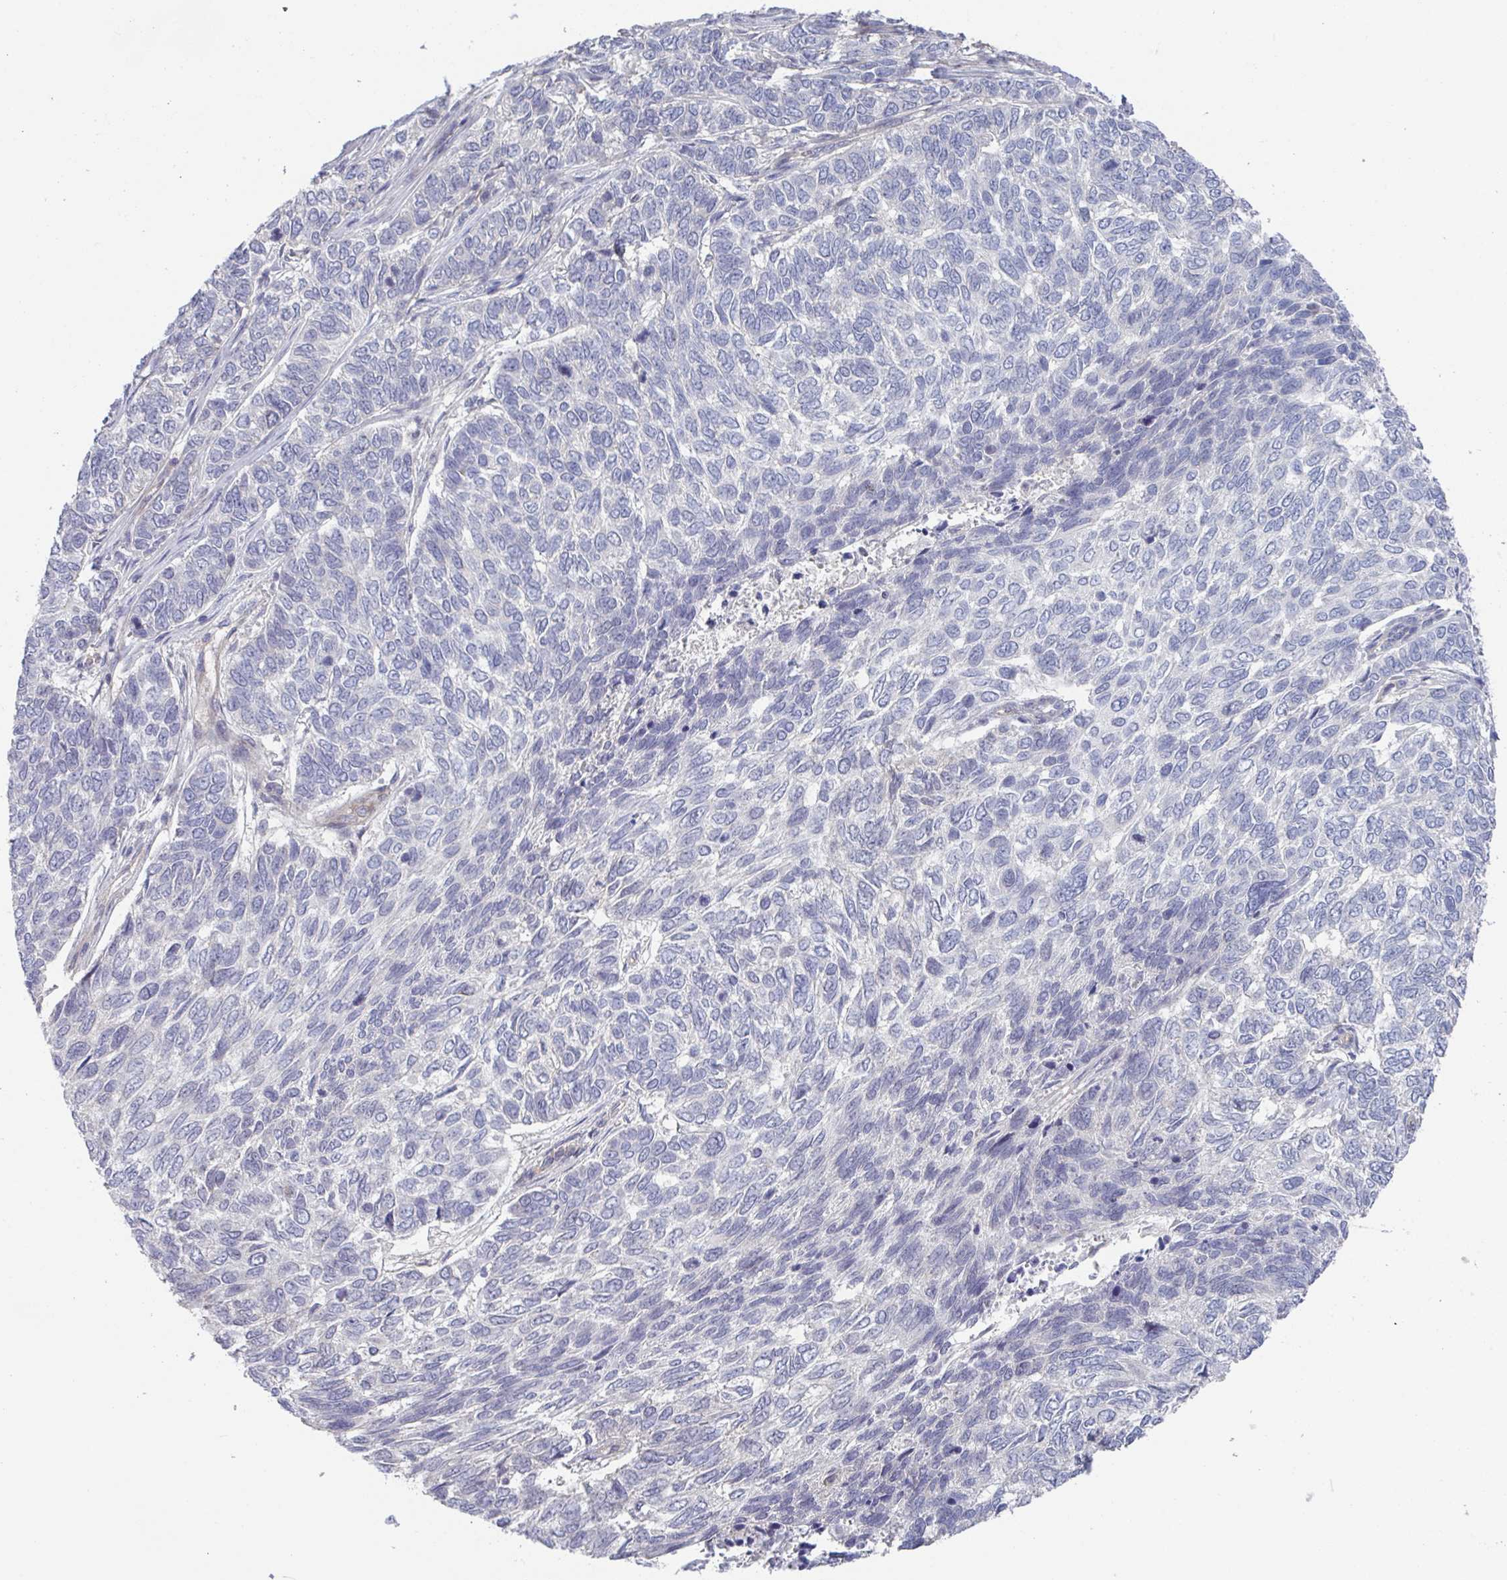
{"staining": {"intensity": "negative", "quantity": "none", "location": "none"}, "tissue": "skin cancer", "cell_type": "Tumor cells", "image_type": "cancer", "snomed": [{"axis": "morphology", "description": "Basal cell carcinoma"}, {"axis": "topography", "description": "Skin"}], "caption": "An image of human skin basal cell carcinoma is negative for staining in tumor cells.", "gene": "STK26", "patient": {"sex": "female", "age": 65}}